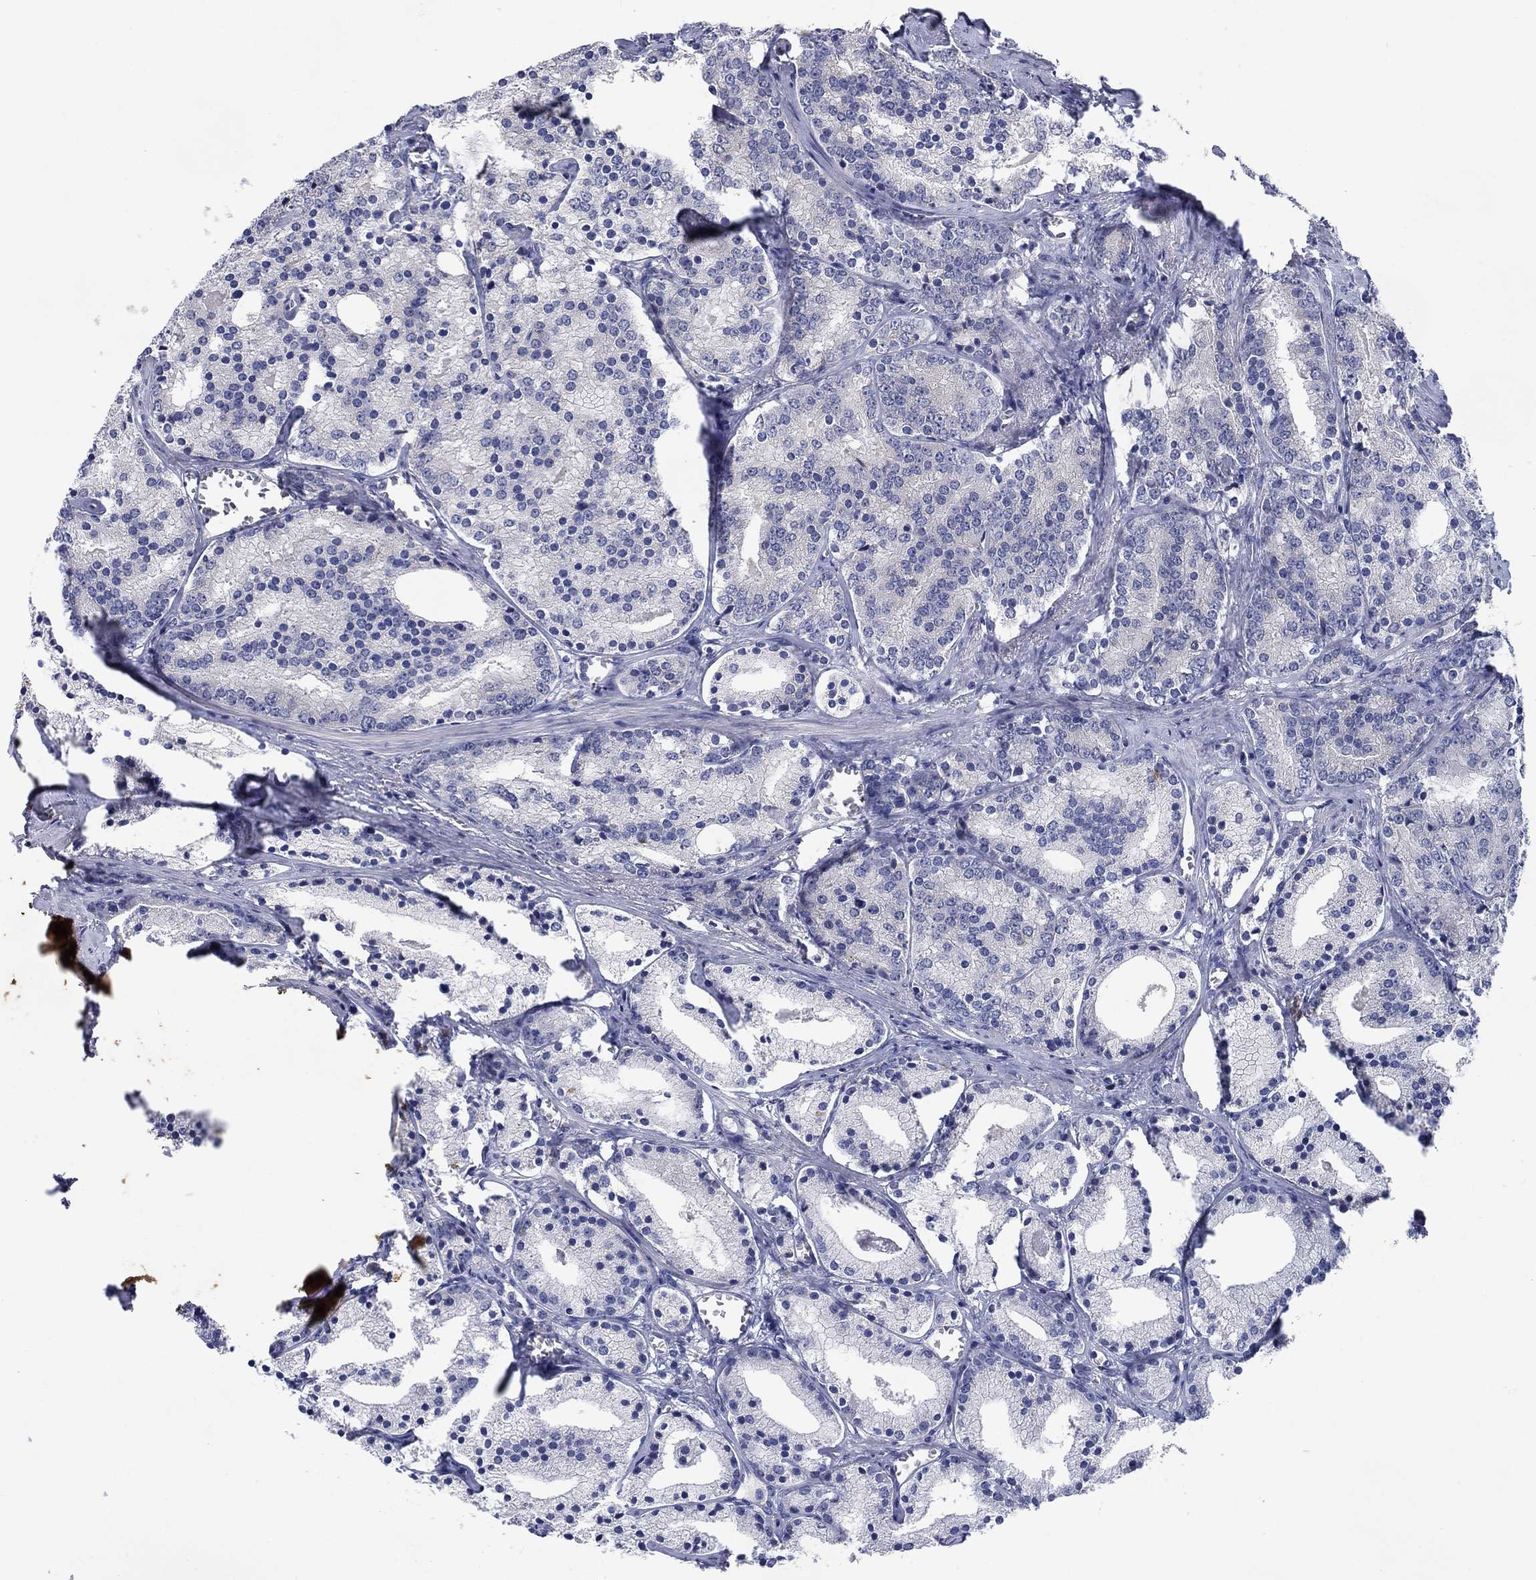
{"staining": {"intensity": "negative", "quantity": "none", "location": "none"}, "tissue": "prostate cancer", "cell_type": "Tumor cells", "image_type": "cancer", "snomed": [{"axis": "morphology", "description": "Adenocarcinoma, NOS"}, {"axis": "topography", "description": "Prostate"}], "caption": "High power microscopy photomicrograph of an immunohistochemistry micrograph of prostate cancer (adenocarcinoma), revealing no significant positivity in tumor cells.", "gene": "CACNA1A", "patient": {"sex": "male", "age": 69}}